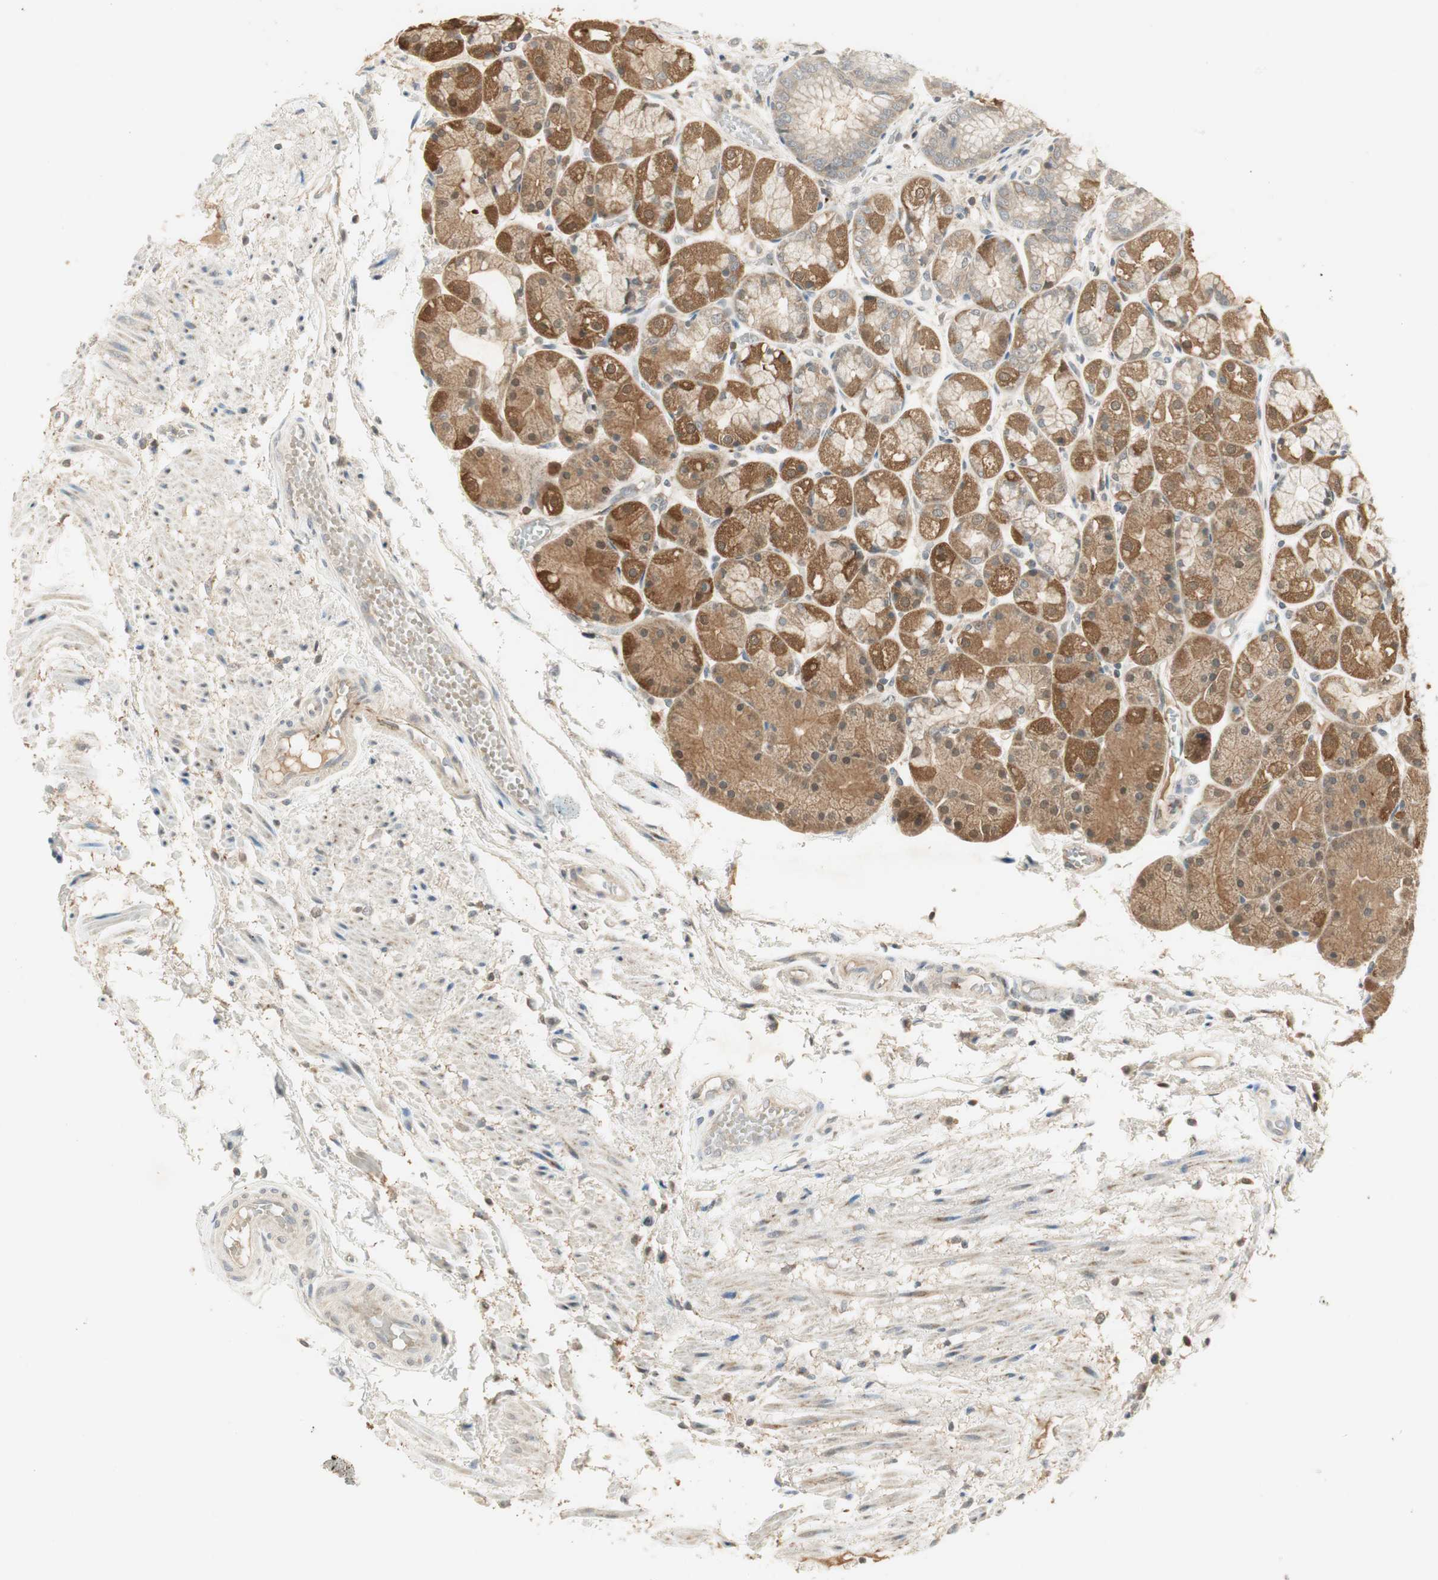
{"staining": {"intensity": "strong", "quantity": ">75%", "location": "cytoplasmic/membranous,nuclear"}, "tissue": "stomach", "cell_type": "Glandular cells", "image_type": "normal", "snomed": [{"axis": "morphology", "description": "Normal tissue, NOS"}, {"axis": "topography", "description": "Stomach, upper"}], "caption": "Stomach stained with DAB (3,3'-diaminobenzidine) IHC demonstrates high levels of strong cytoplasmic/membranous,nuclear staining in approximately >75% of glandular cells.", "gene": "USP2", "patient": {"sex": "male", "age": 72}}